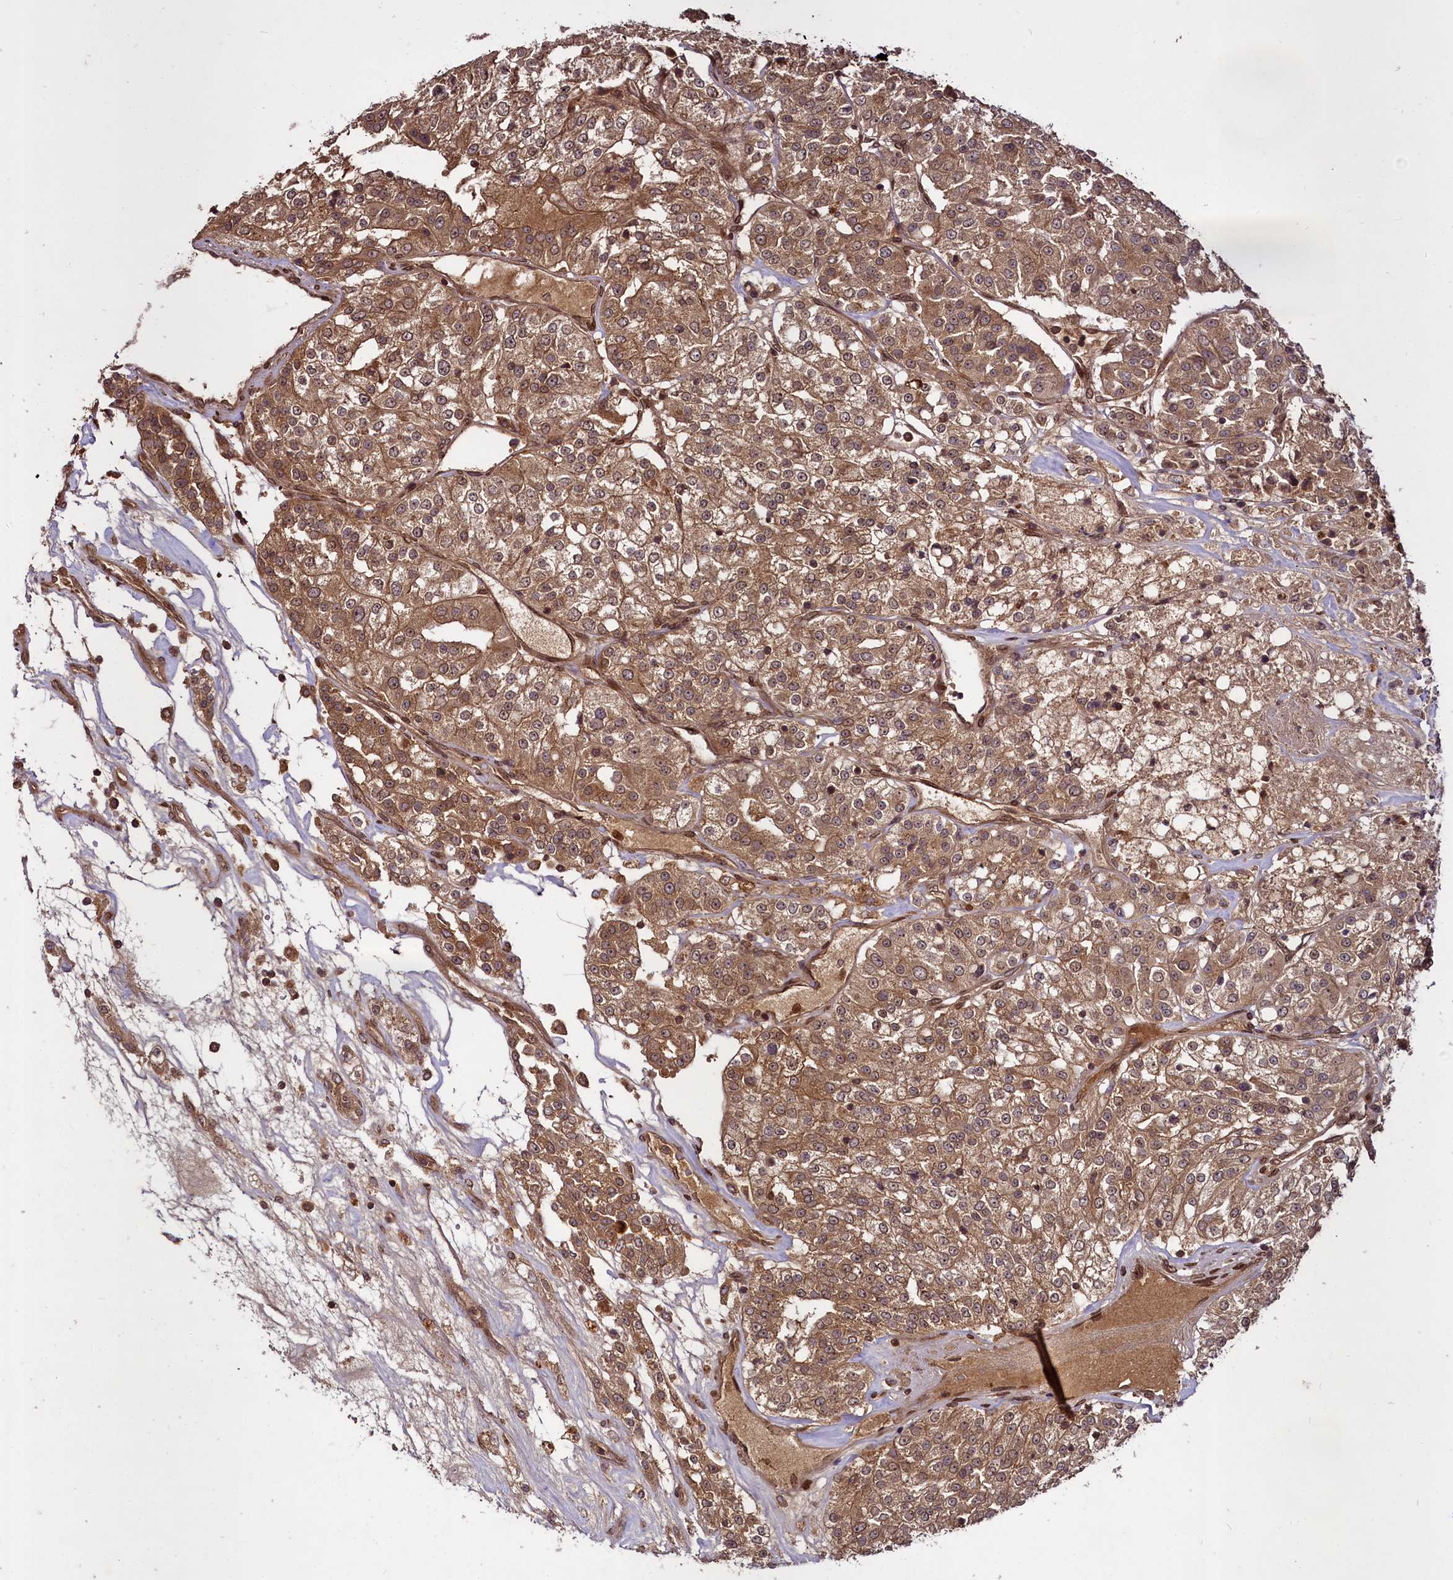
{"staining": {"intensity": "moderate", "quantity": ">75%", "location": "cytoplasmic/membranous,nuclear"}, "tissue": "renal cancer", "cell_type": "Tumor cells", "image_type": "cancer", "snomed": [{"axis": "morphology", "description": "Adenocarcinoma, NOS"}, {"axis": "topography", "description": "Kidney"}], "caption": "Protein expression analysis of renal cancer reveals moderate cytoplasmic/membranous and nuclear staining in about >75% of tumor cells. (Stains: DAB in brown, nuclei in blue, Microscopy: brightfield microscopy at high magnification).", "gene": "DCP1B", "patient": {"sex": "female", "age": 63}}